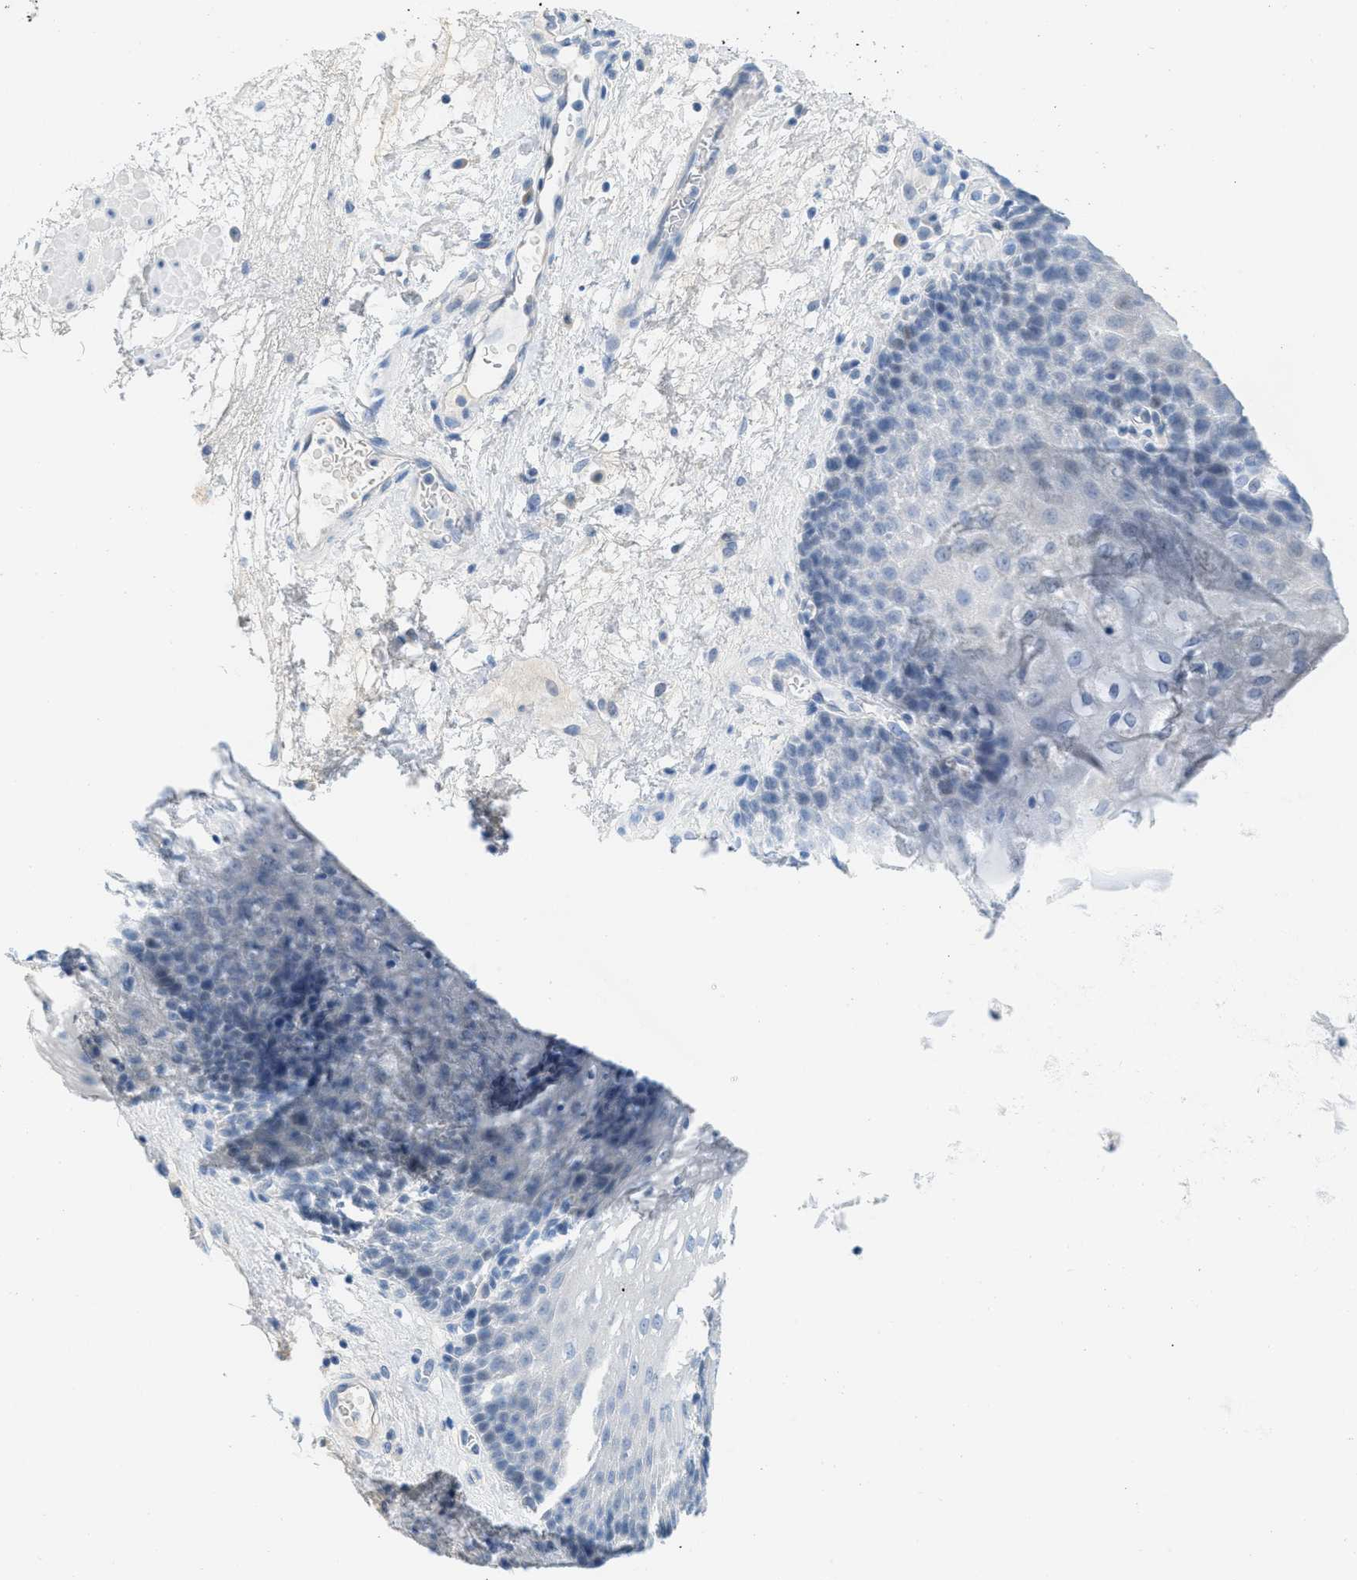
{"staining": {"intensity": "negative", "quantity": "none", "location": "none"}, "tissue": "esophagus", "cell_type": "Squamous epithelial cells", "image_type": "normal", "snomed": [{"axis": "morphology", "description": "Normal tissue, NOS"}, {"axis": "topography", "description": "Esophagus"}], "caption": "Photomicrograph shows no significant protein staining in squamous epithelial cells of benign esophagus.", "gene": "HSF2", "patient": {"sex": "male", "age": 48}}